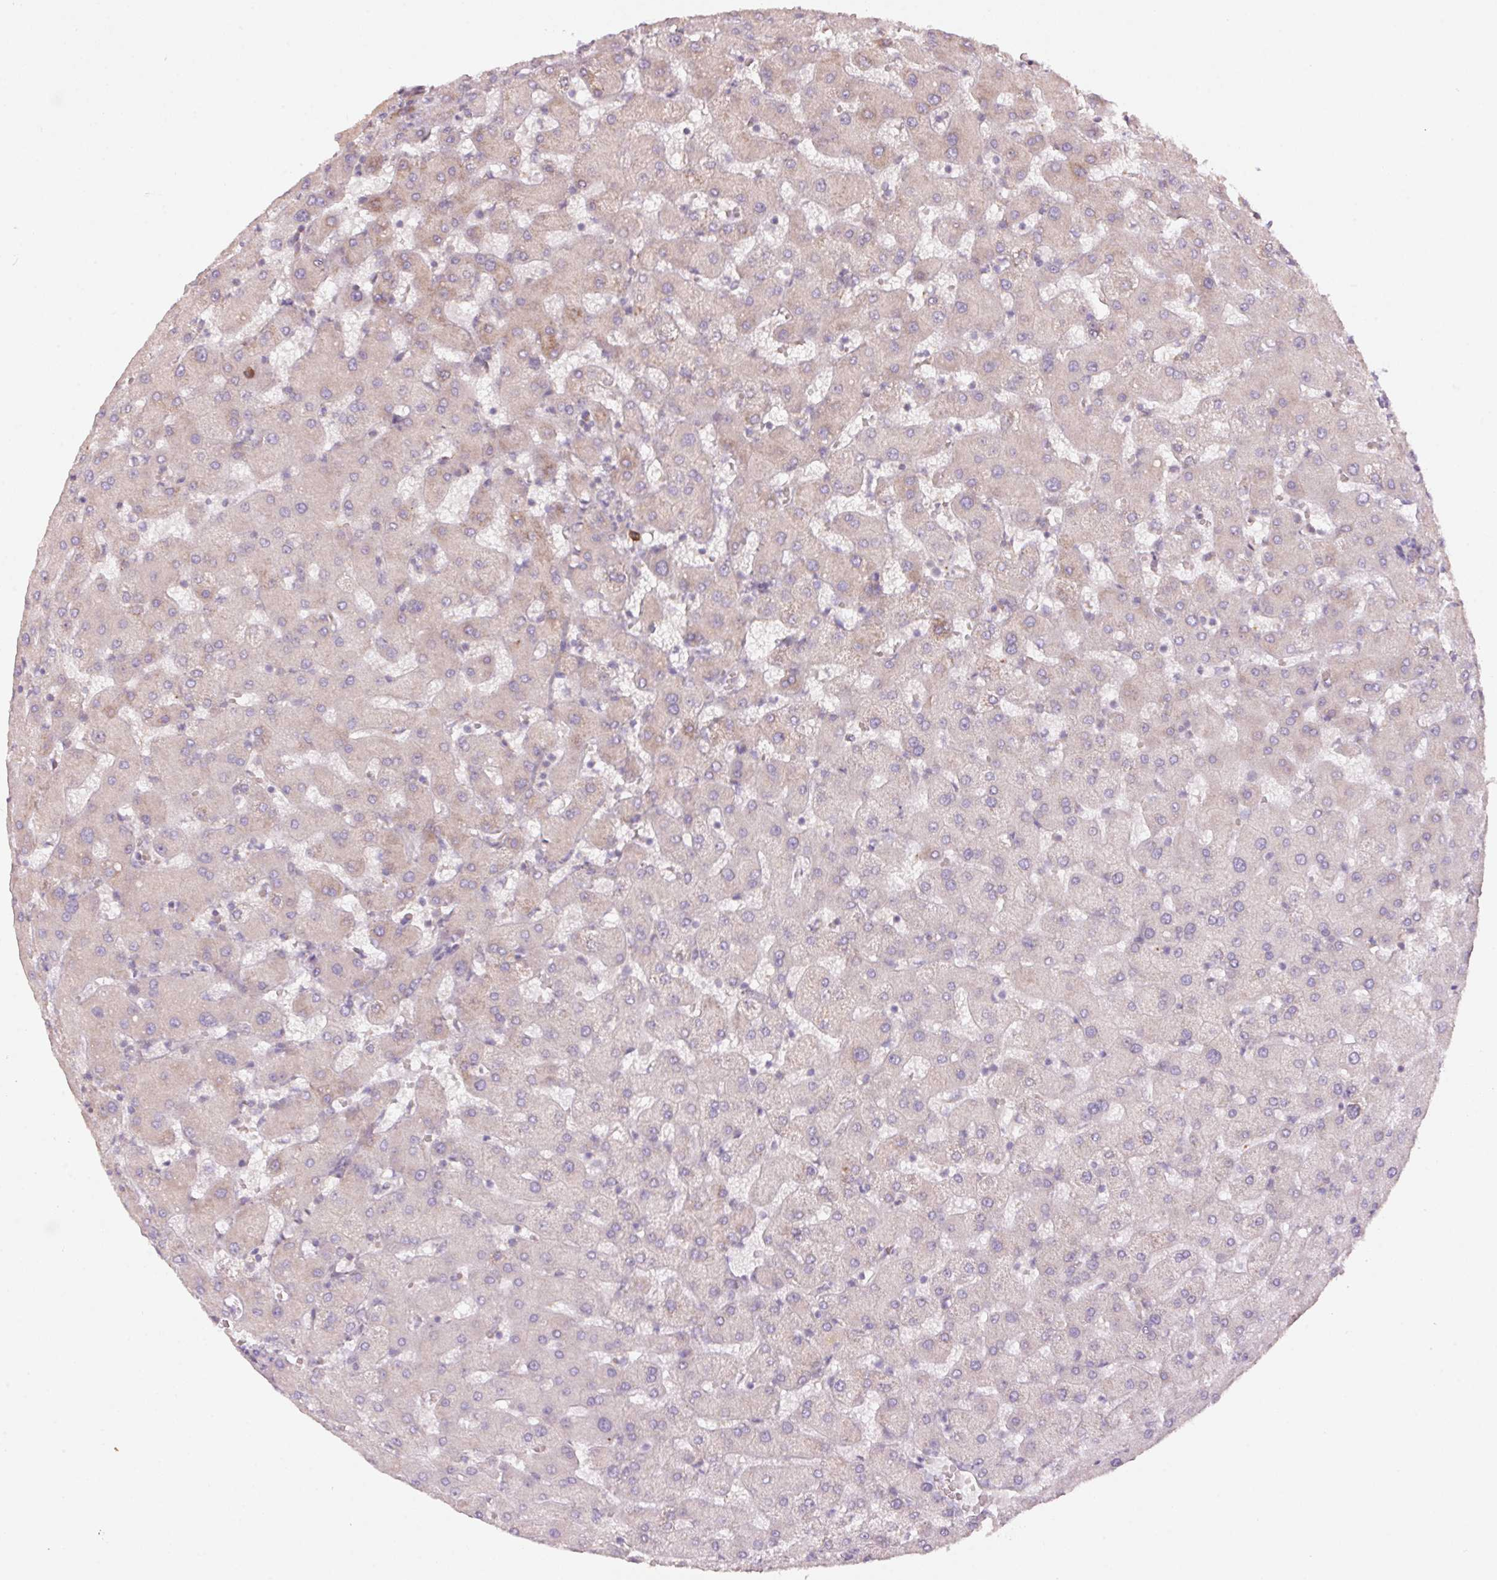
{"staining": {"intensity": "weak", "quantity": "<25%", "location": "cytoplasmic/membranous"}, "tissue": "liver", "cell_type": "Cholangiocytes", "image_type": "normal", "snomed": [{"axis": "morphology", "description": "Normal tissue, NOS"}, {"axis": "topography", "description": "Liver"}], "caption": "The histopathology image reveals no staining of cholangiocytes in benign liver.", "gene": "BLOC1S2", "patient": {"sex": "female", "age": 63}}